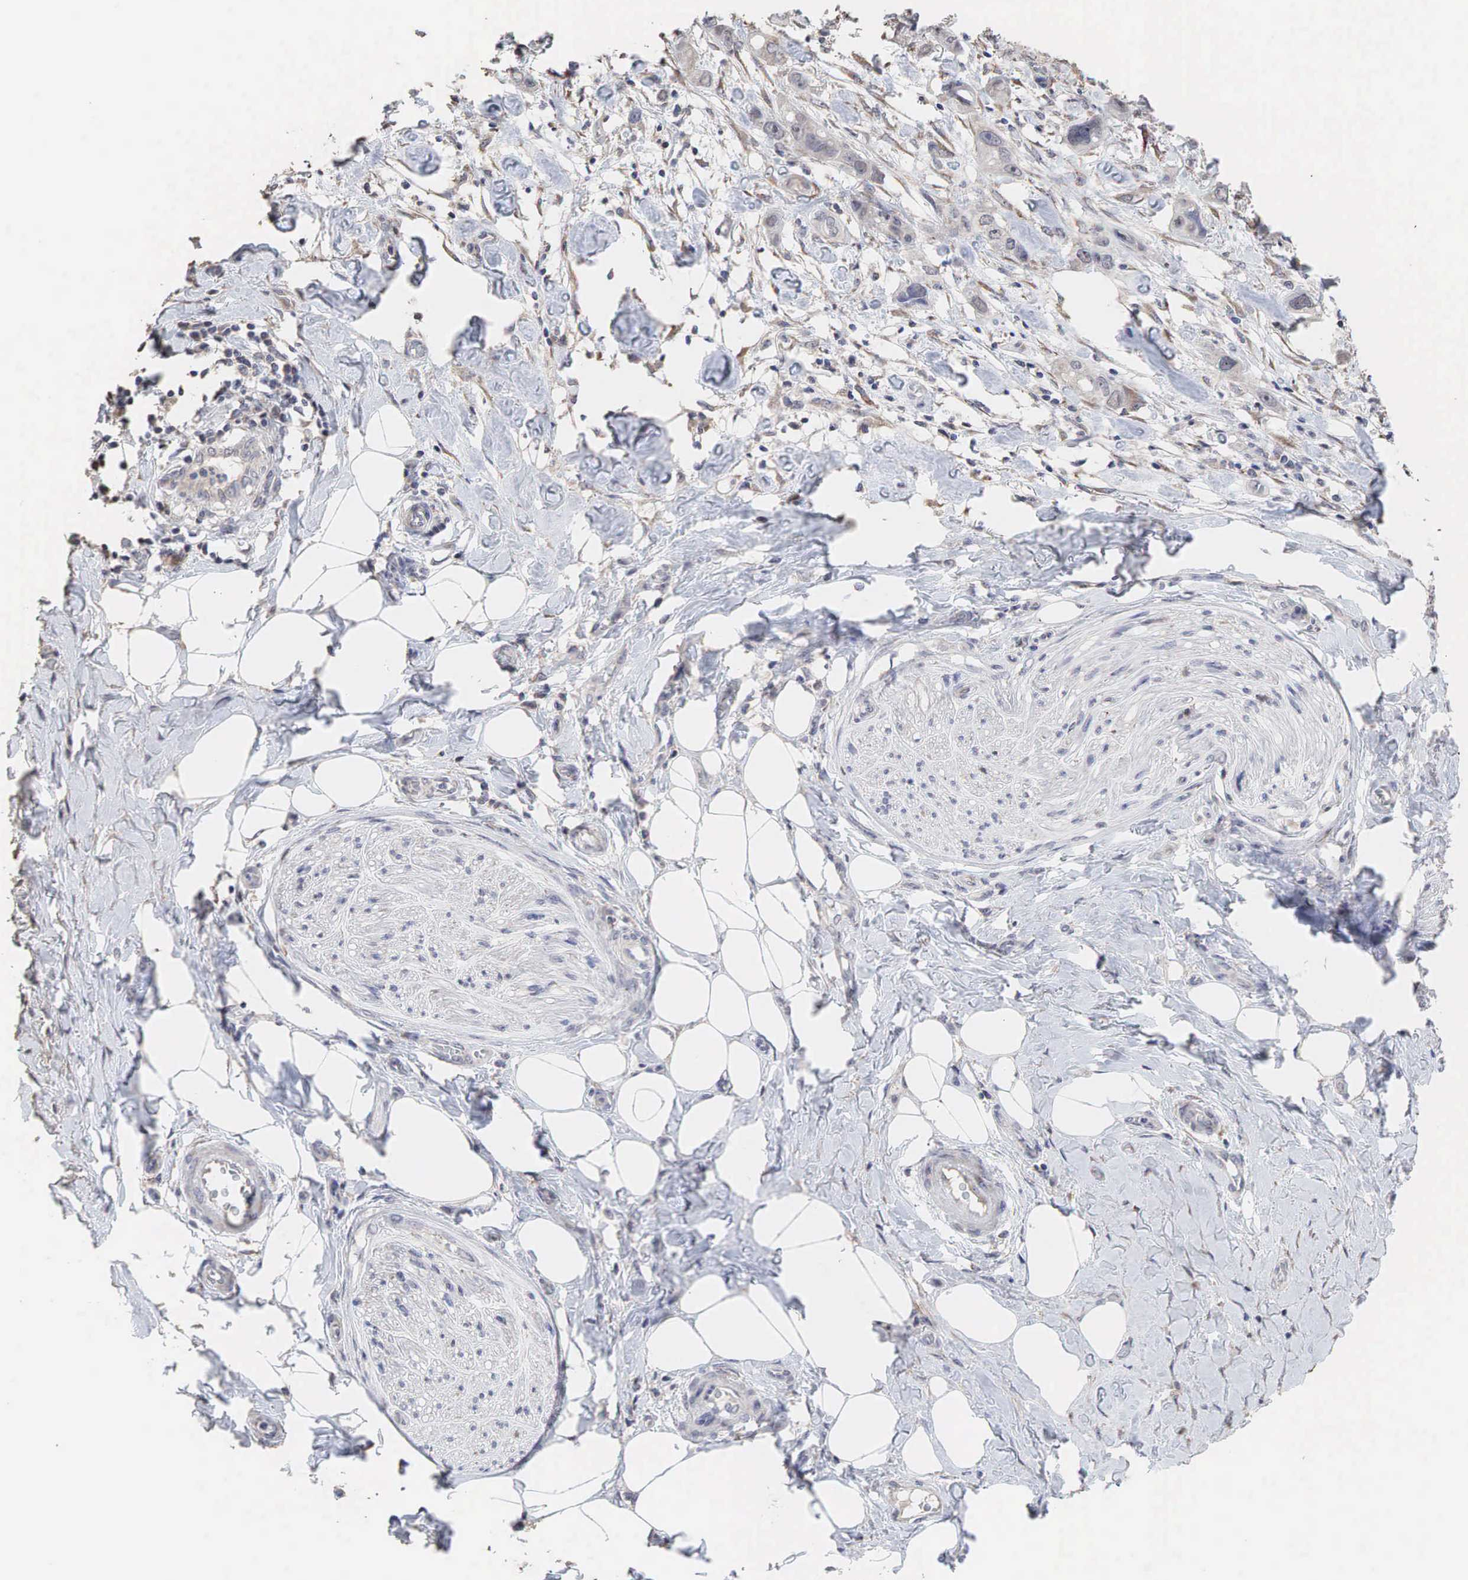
{"staining": {"intensity": "weak", "quantity": ">75%", "location": "cytoplasmic/membranous"}, "tissue": "stomach cancer", "cell_type": "Tumor cells", "image_type": "cancer", "snomed": [{"axis": "morphology", "description": "Adenocarcinoma, NOS"}, {"axis": "topography", "description": "Stomach, upper"}], "caption": "This is a histology image of immunohistochemistry staining of adenocarcinoma (stomach), which shows weak expression in the cytoplasmic/membranous of tumor cells.", "gene": "DKC1", "patient": {"sex": "male", "age": 47}}